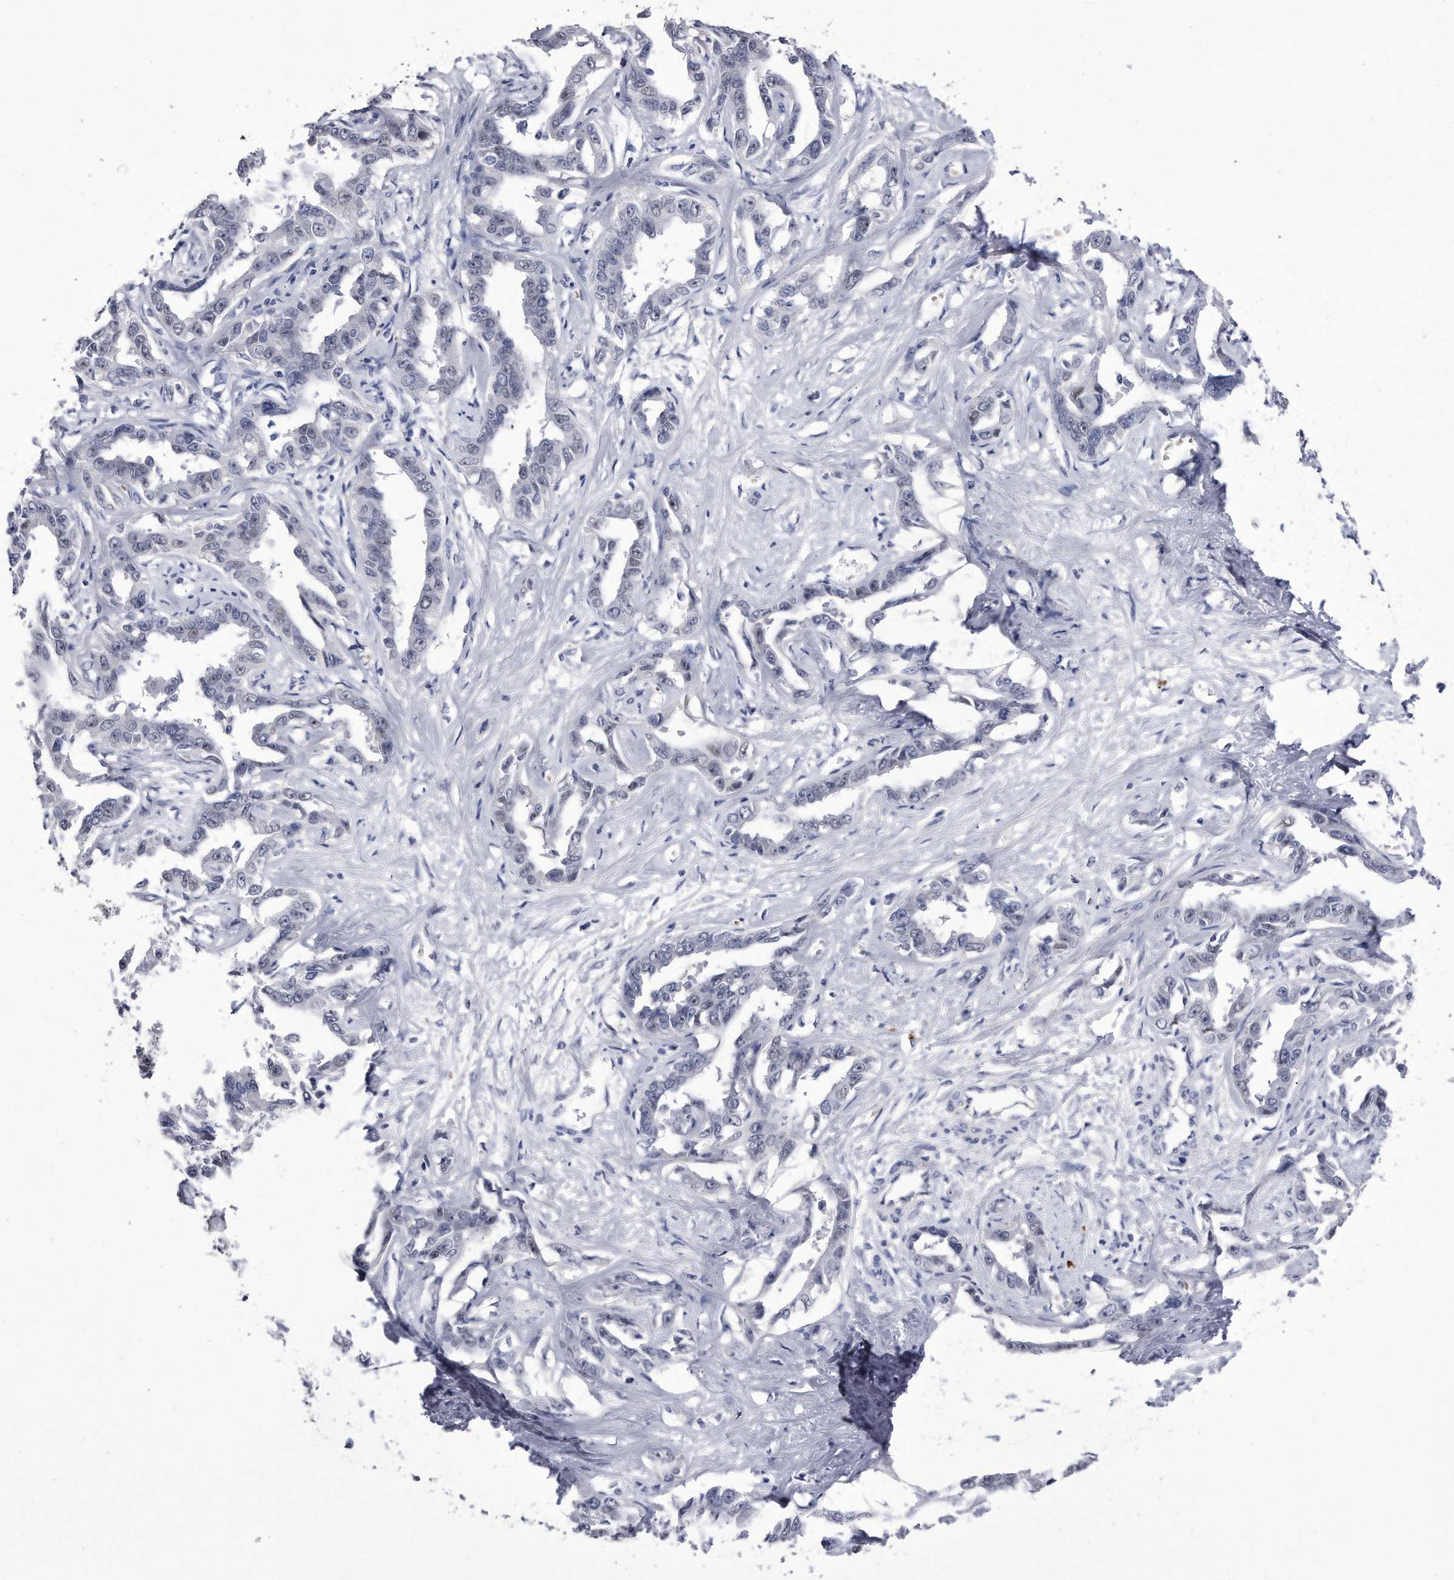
{"staining": {"intensity": "negative", "quantity": "none", "location": "none"}, "tissue": "liver cancer", "cell_type": "Tumor cells", "image_type": "cancer", "snomed": [{"axis": "morphology", "description": "Cholangiocarcinoma"}, {"axis": "topography", "description": "Liver"}], "caption": "The image reveals no significant expression in tumor cells of liver cholangiocarcinoma. (Stains: DAB IHC with hematoxylin counter stain, Microscopy: brightfield microscopy at high magnification).", "gene": "KCTD8", "patient": {"sex": "male", "age": 59}}